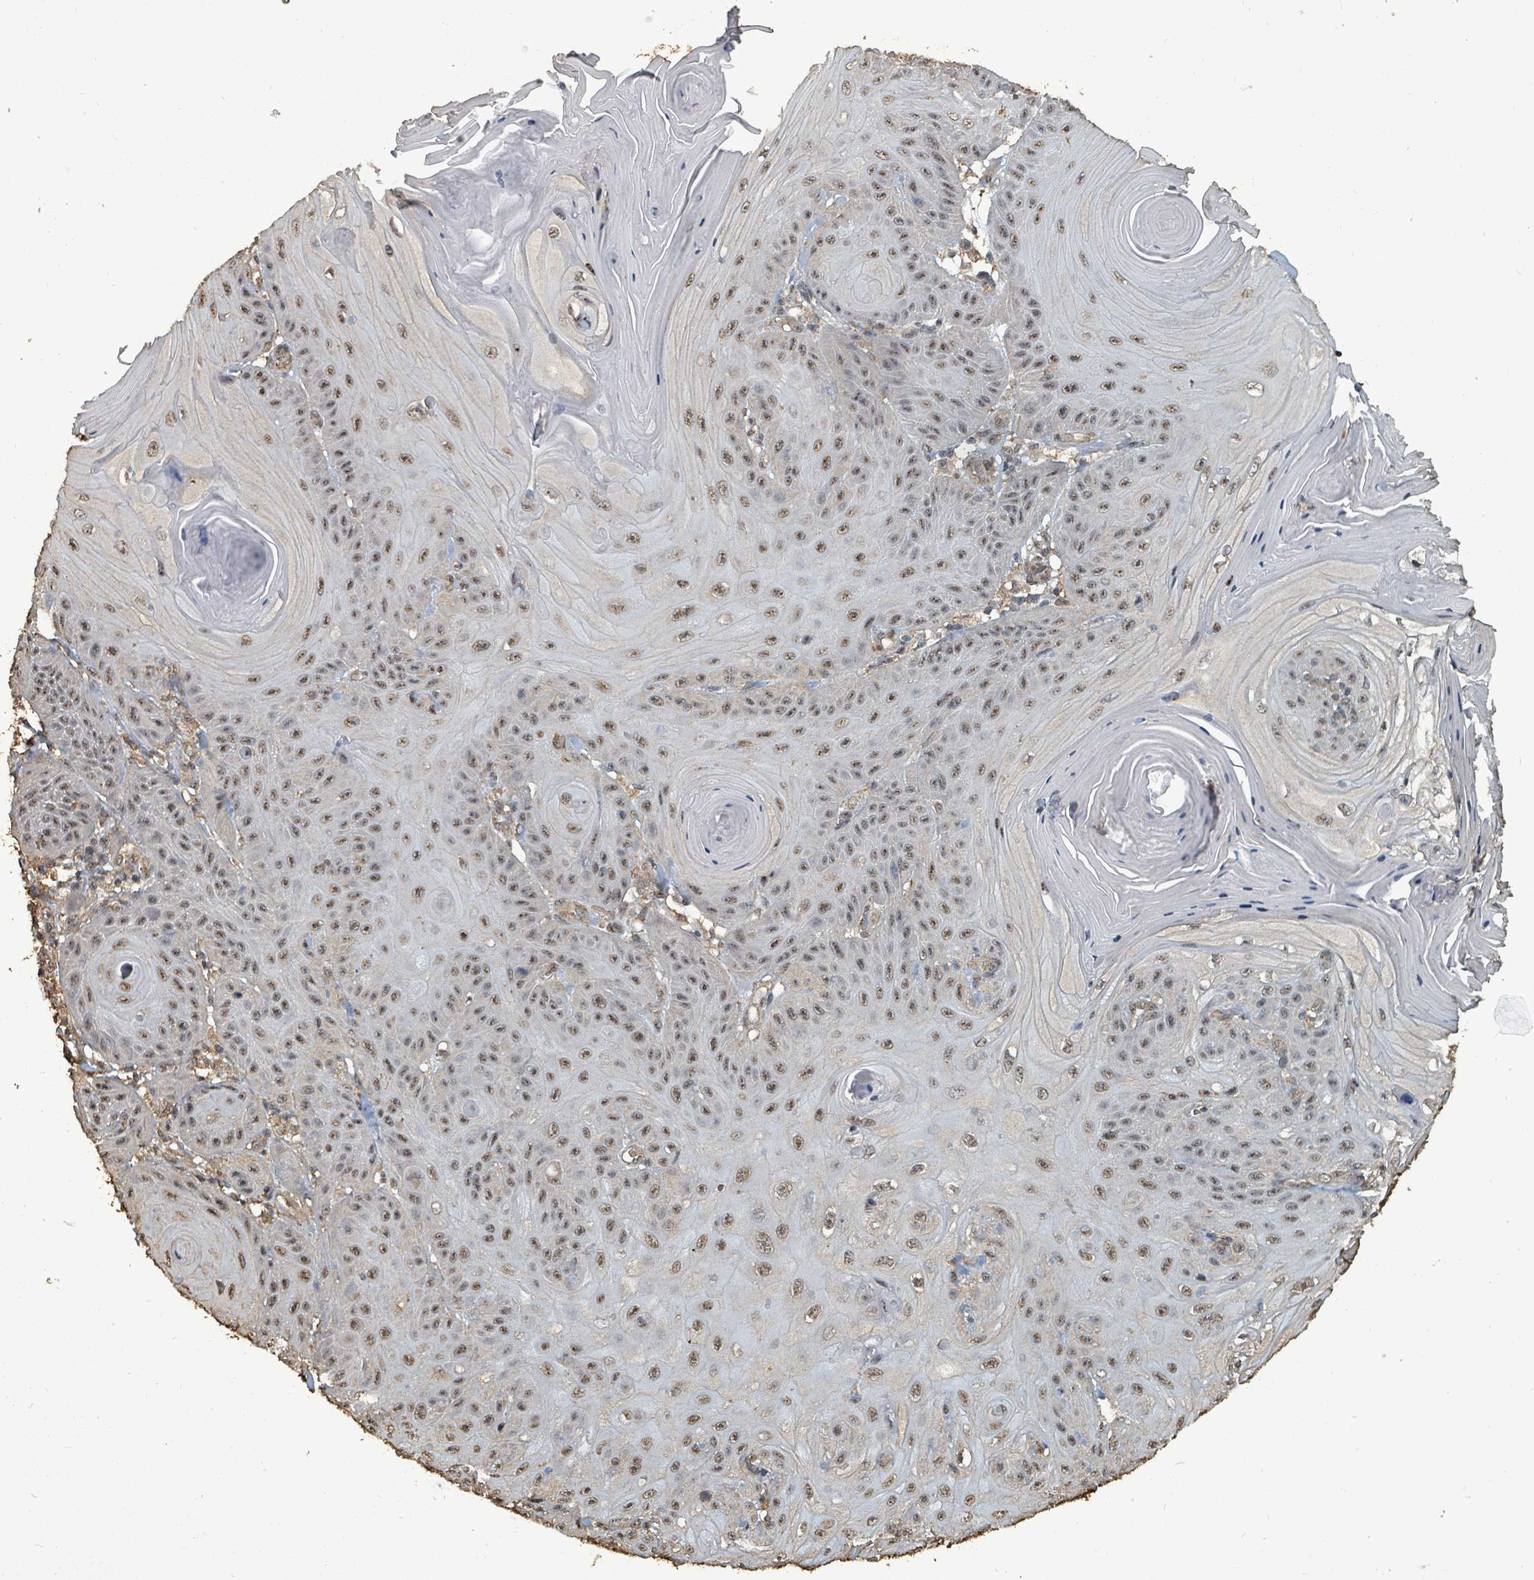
{"staining": {"intensity": "moderate", "quantity": ">75%", "location": "nuclear"}, "tissue": "skin cancer", "cell_type": "Tumor cells", "image_type": "cancer", "snomed": [{"axis": "morphology", "description": "Squamous cell carcinoma, NOS"}, {"axis": "topography", "description": "Skin"}], "caption": "This is a micrograph of IHC staining of skin squamous cell carcinoma, which shows moderate positivity in the nuclear of tumor cells.", "gene": "C6orf52", "patient": {"sex": "female", "age": 78}}